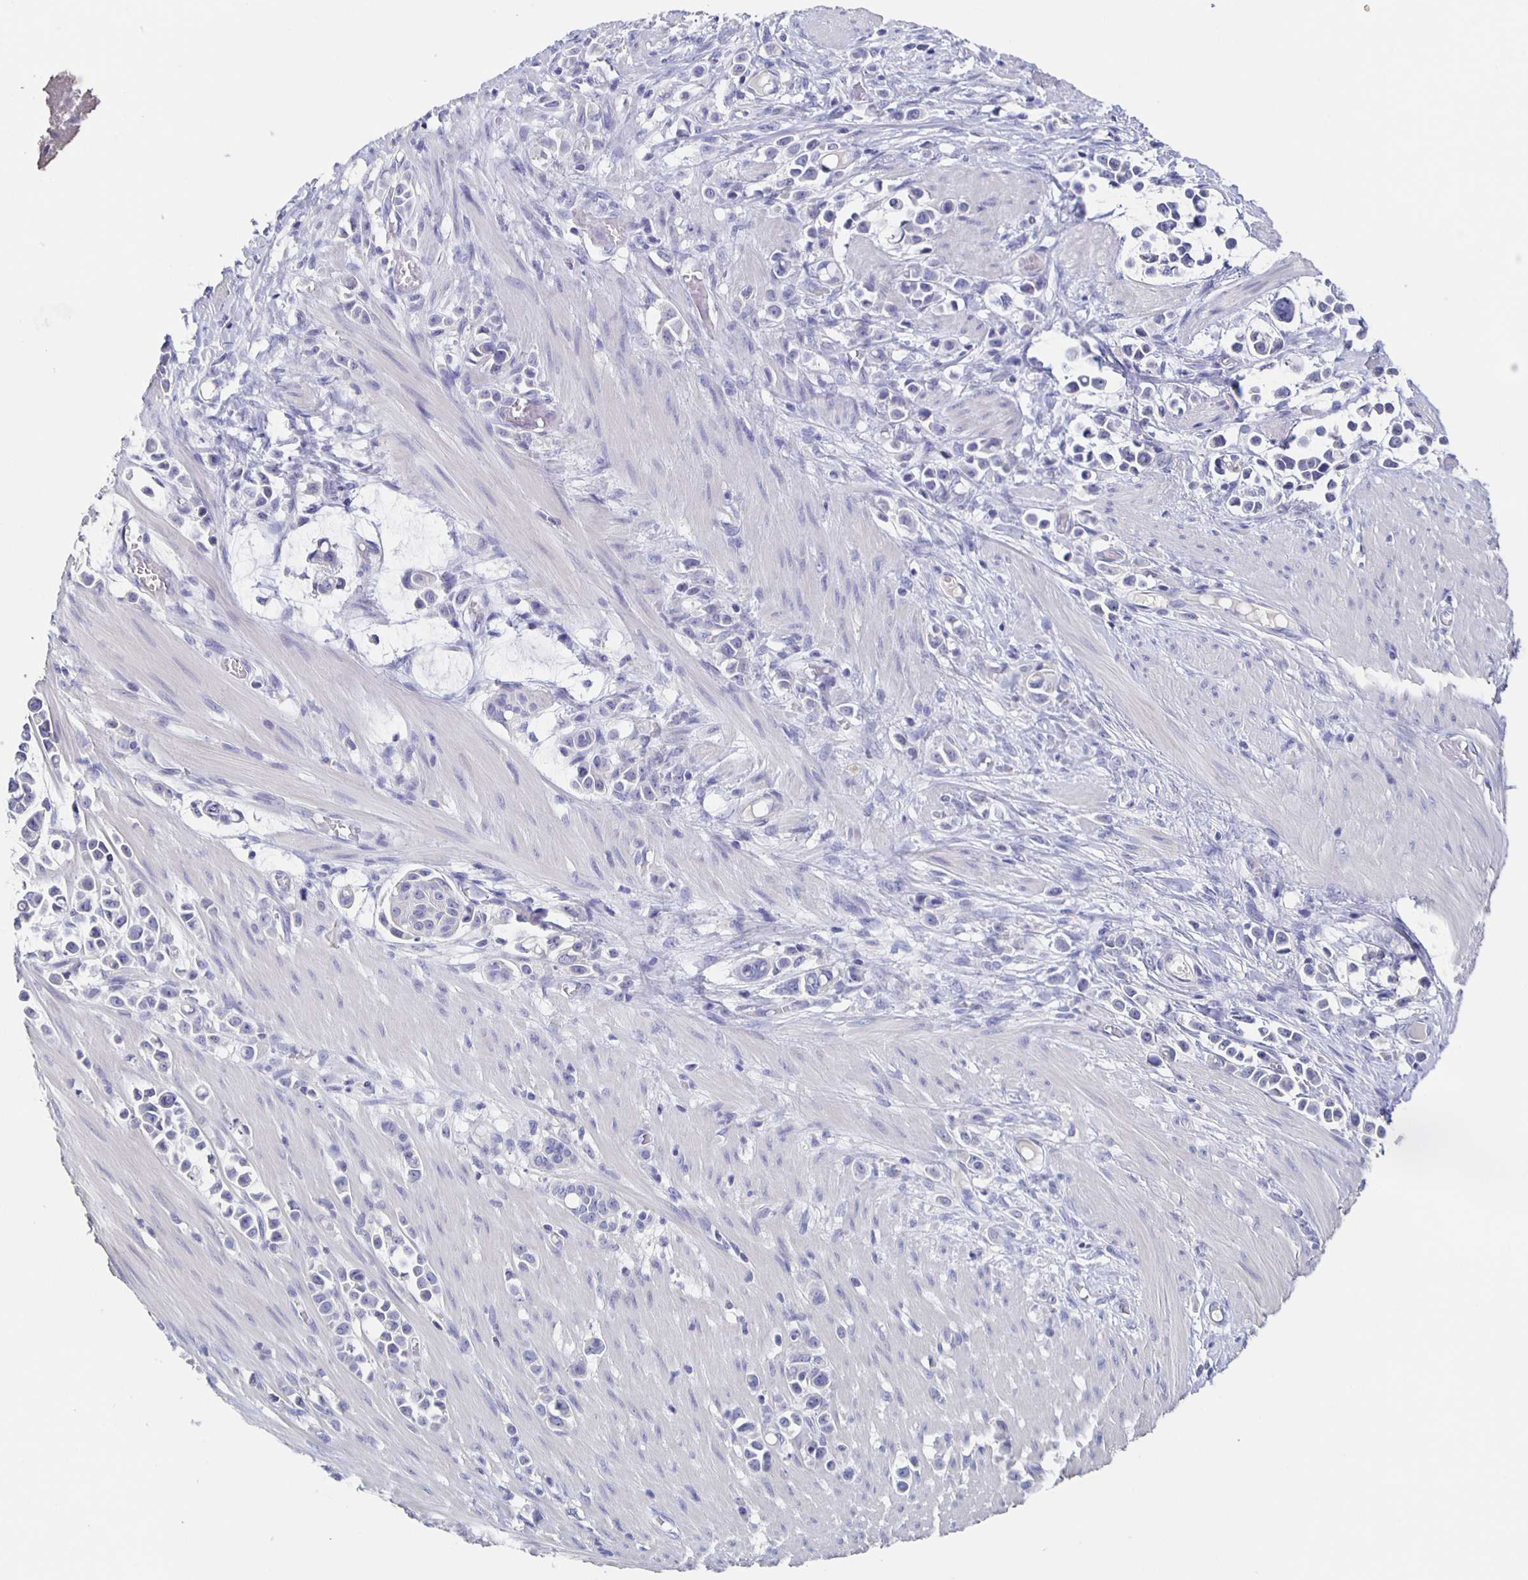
{"staining": {"intensity": "negative", "quantity": "none", "location": "none"}, "tissue": "stomach cancer", "cell_type": "Tumor cells", "image_type": "cancer", "snomed": [{"axis": "morphology", "description": "Adenocarcinoma, NOS"}, {"axis": "topography", "description": "Stomach"}], "caption": "IHC histopathology image of neoplastic tissue: stomach cancer (adenocarcinoma) stained with DAB (3,3'-diaminobenzidine) exhibits no significant protein expression in tumor cells.", "gene": "CACNA2D2", "patient": {"sex": "male", "age": 82}}